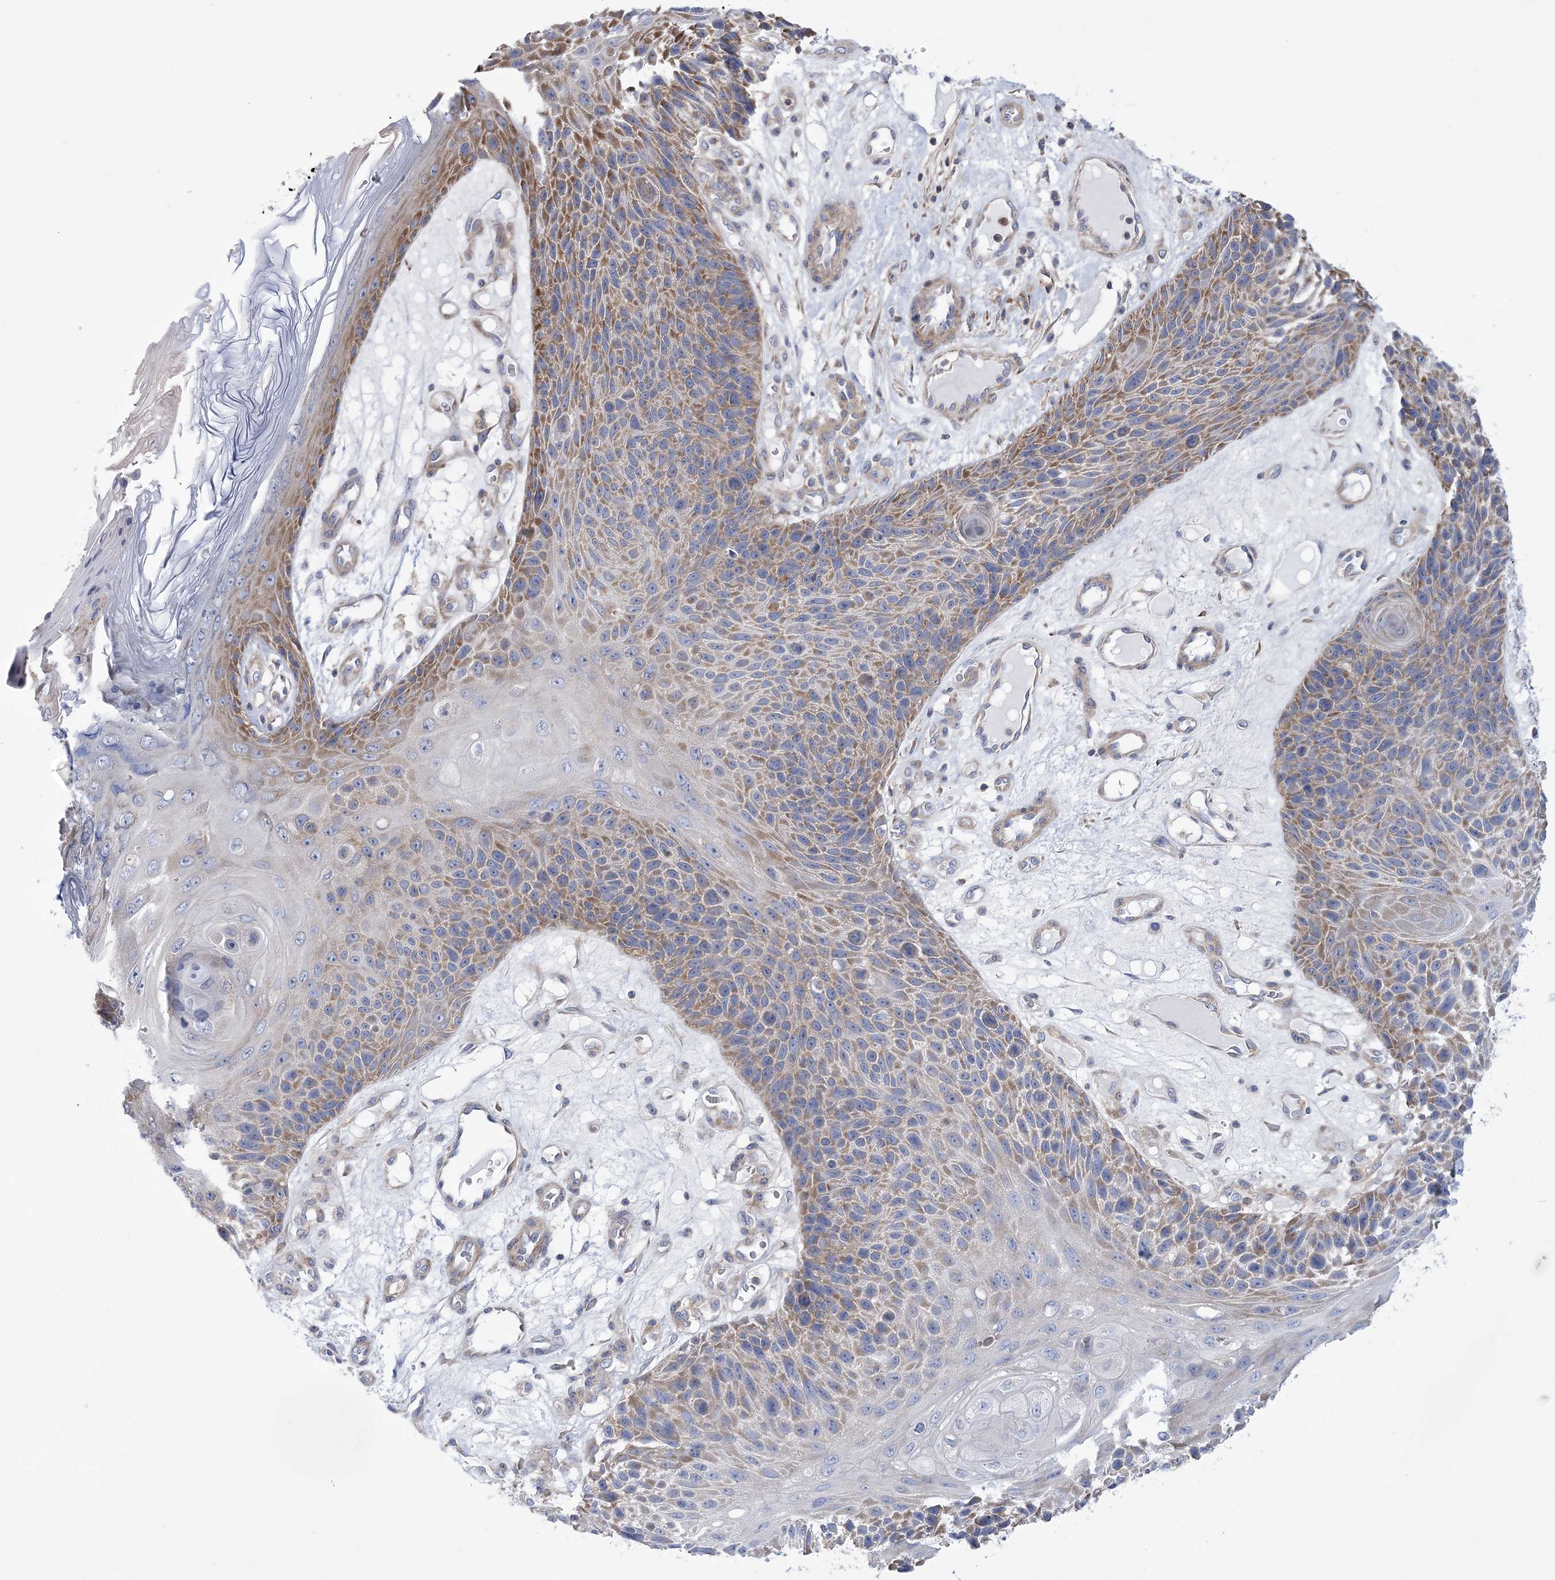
{"staining": {"intensity": "moderate", "quantity": ">75%", "location": "cytoplasmic/membranous"}, "tissue": "skin cancer", "cell_type": "Tumor cells", "image_type": "cancer", "snomed": [{"axis": "morphology", "description": "Squamous cell carcinoma, NOS"}, {"axis": "topography", "description": "Skin"}], "caption": "Brown immunohistochemical staining in human skin cancer shows moderate cytoplasmic/membranous staining in approximately >75% of tumor cells.", "gene": "ARSJ", "patient": {"sex": "female", "age": 88}}